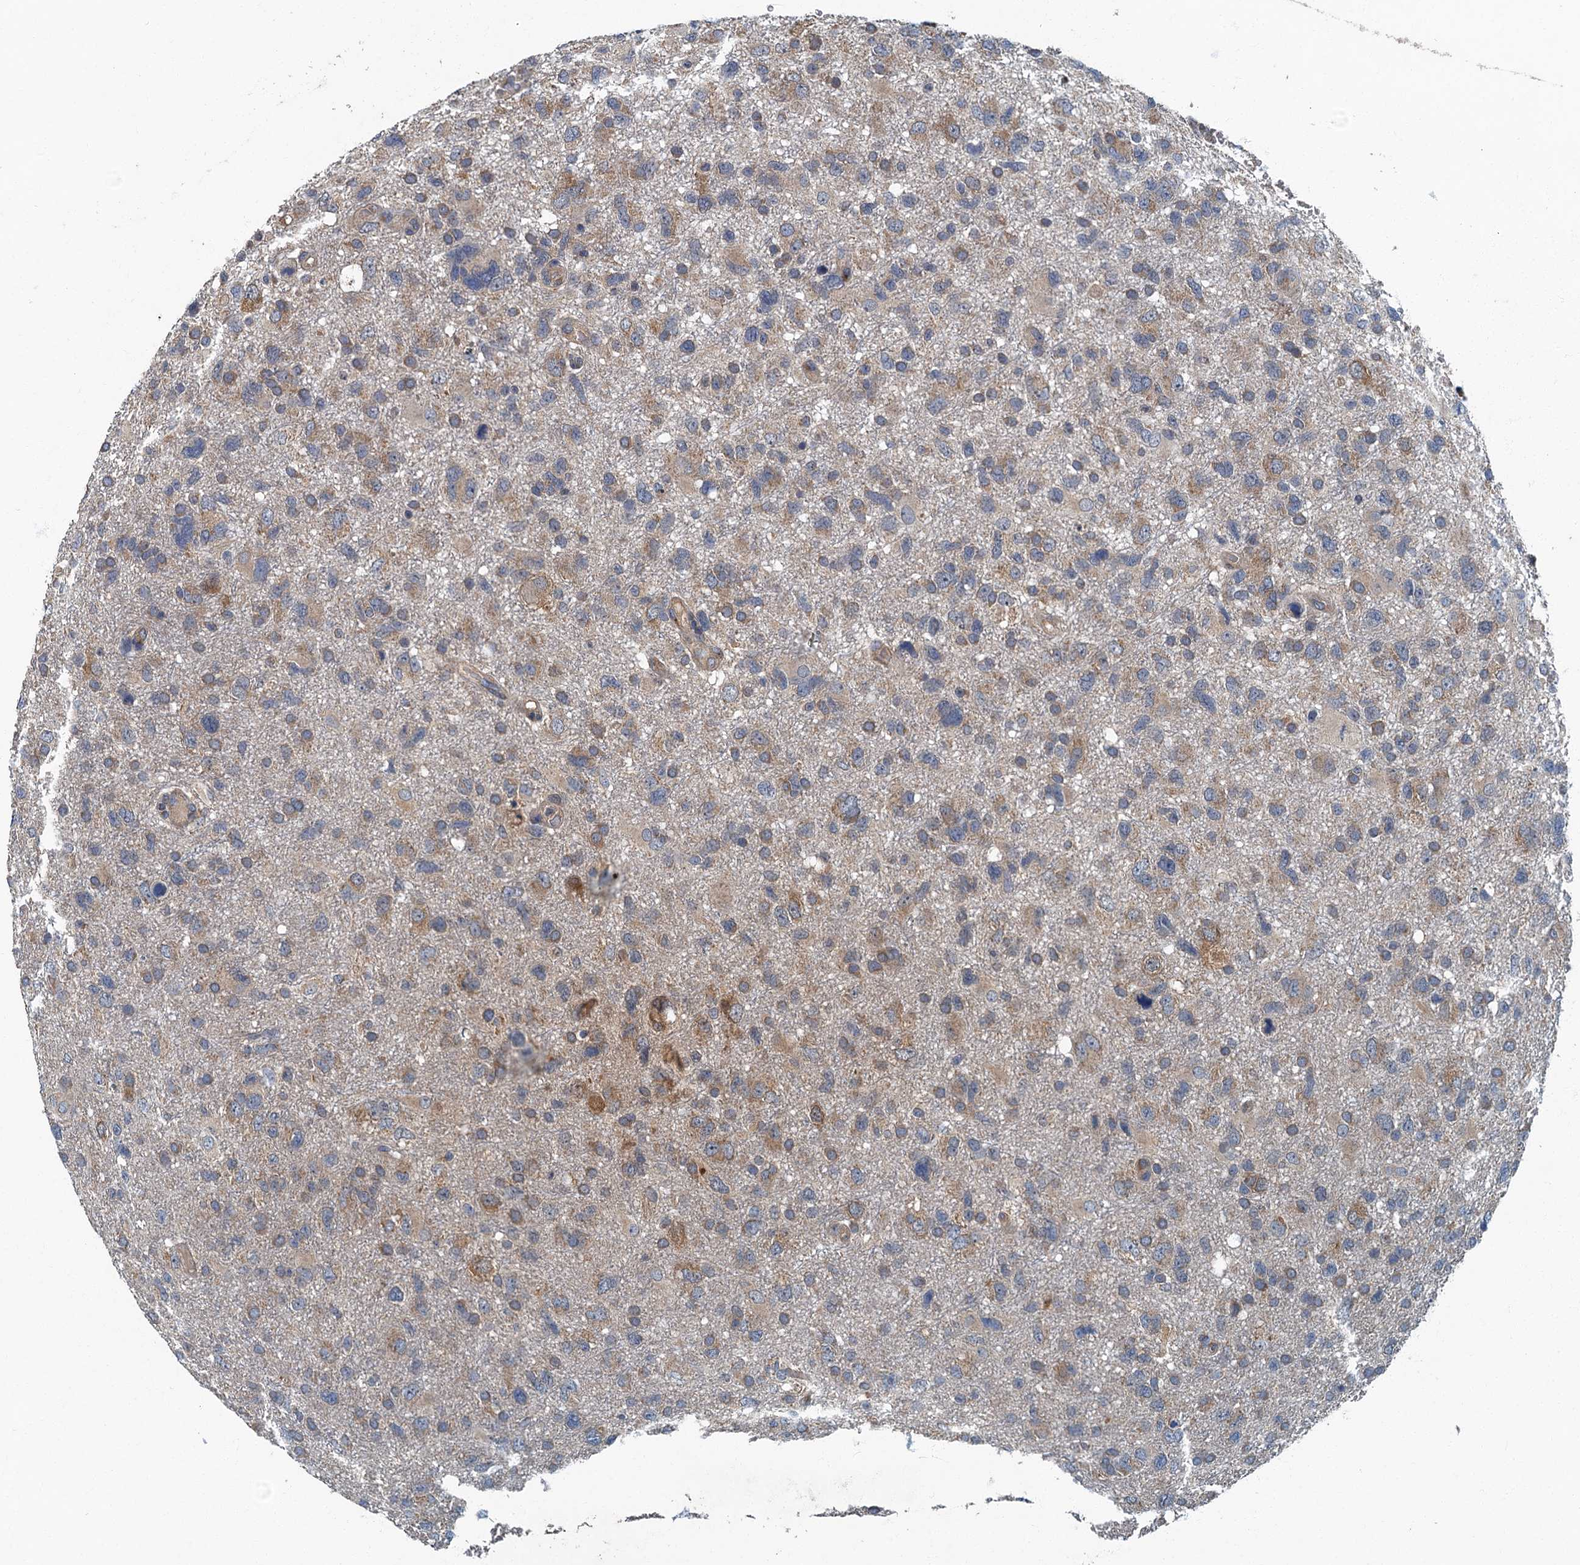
{"staining": {"intensity": "weak", "quantity": "25%-75%", "location": "cytoplasmic/membranous"}, "tissue": "glioma", "cell_type": "Tumor cells", "image_type": "cancer", "snomed": [{"axis": "morphology", "description": "Glioma, malignant, High grade"}, {"axis": "topography", "description": "Brain"}], "caption": "Immunohistochemistry (DAB (3,3'-diaminobenzidine)) staining of human malignant glioma (high-grade) demonstrates weak cytoplasmic/membranous protein positivity in approximately 25%-75% of tumor cells.", "gene": "DDX49", "patient": {"sex": "male", "age": 61}}